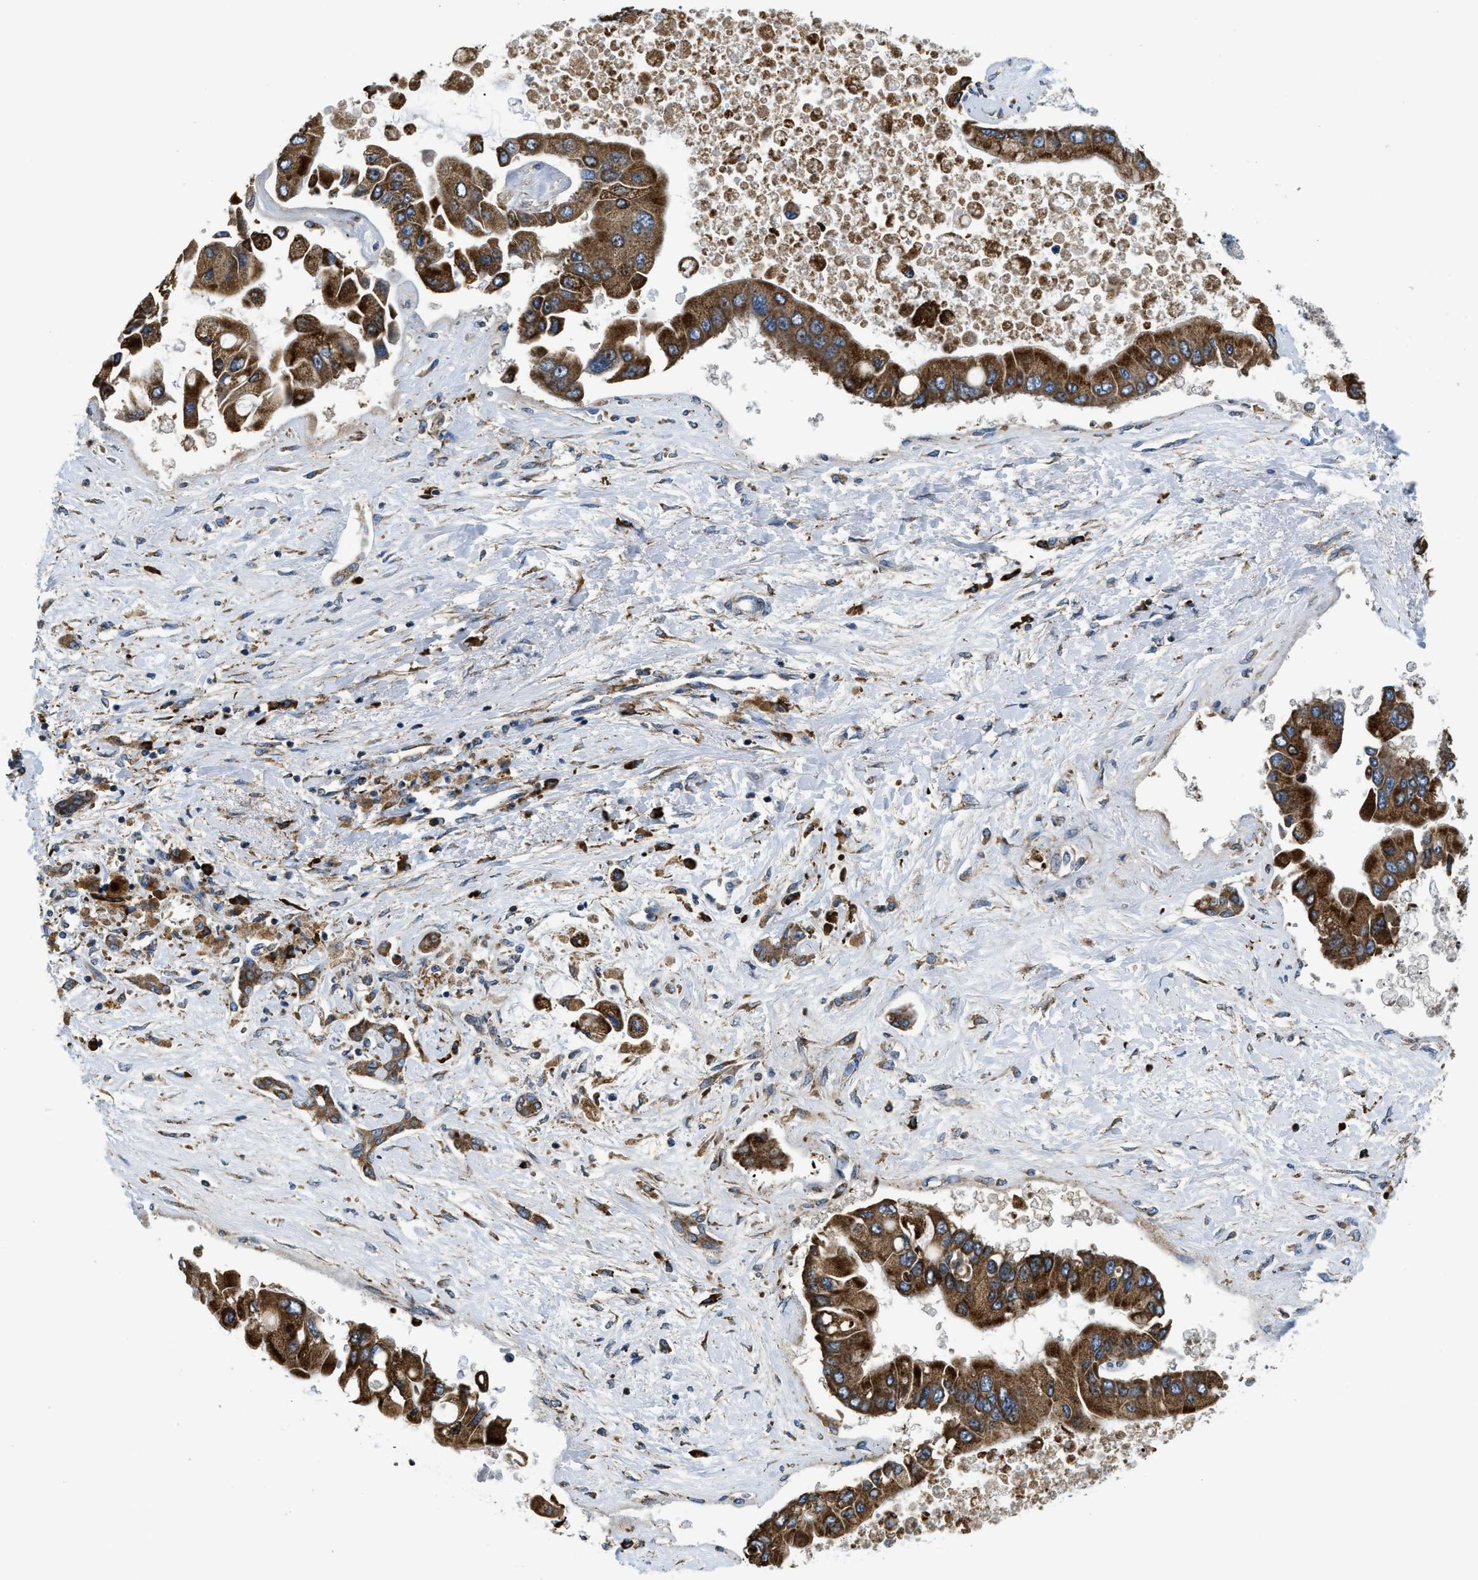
{"staining": {"intensity": "strong", "quantity": ">75%", "location": "cytoplasmic/membranous"}, "tissue": "liver cancer", "cell_type": "Tumor cells", "image_type": "cancer", "snomed": [{"axis": "morphology", "description": "Cholangiocarcinoma"}, {"axis": "topography", "description": "Liver"}], "caption": "Cholangiocarcinoma (liver) stained with a brown dye displays strong cytoplasmic/membranous positive expression in approximately >75% of tumor cells.", "gene": "CSPG4", "patient": {"sex": "male", "age": 50}}